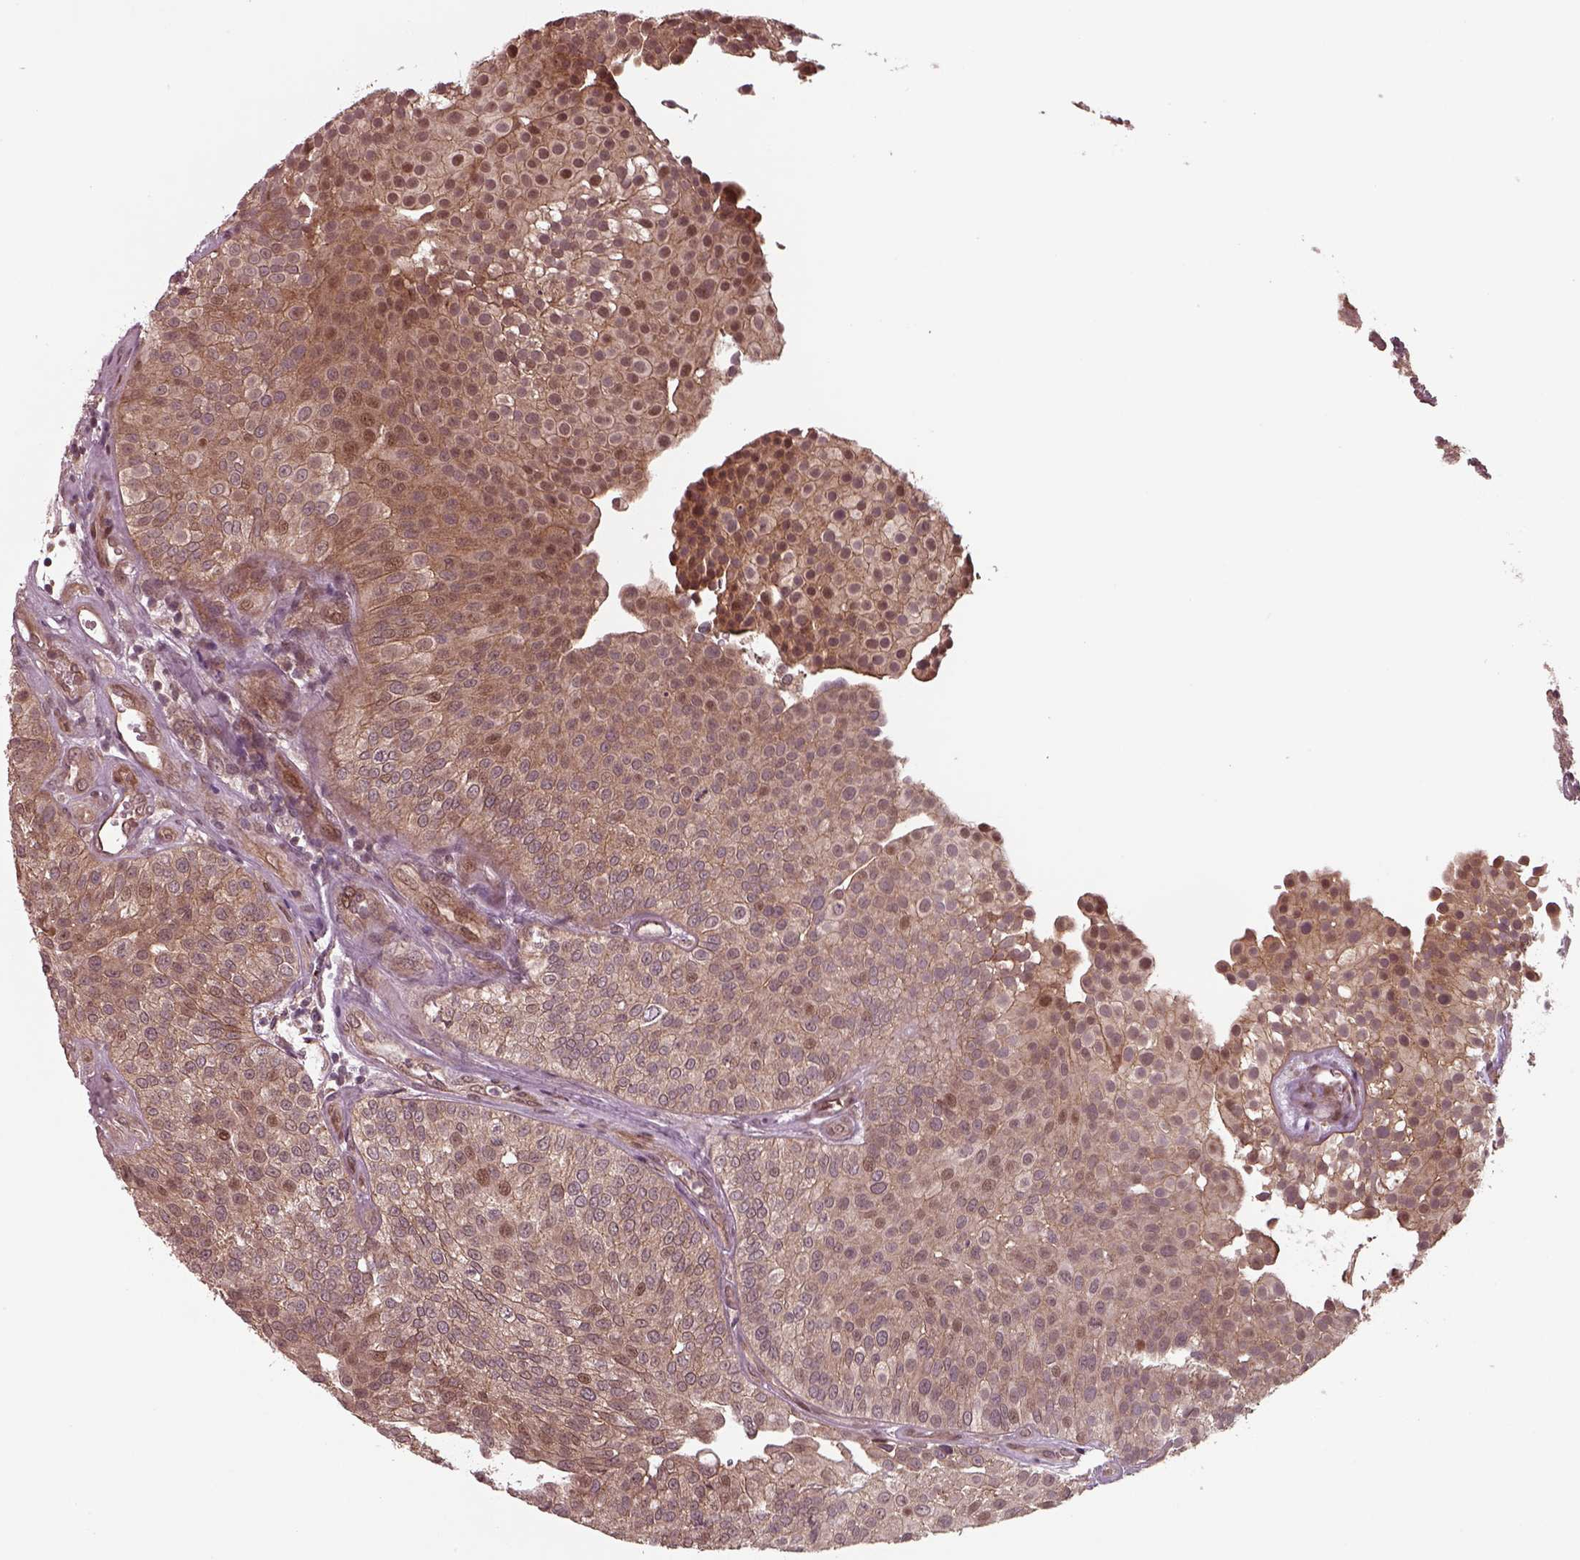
{"staining": {"intensity": "moderate", "quantity": ">75%", "location": "cytoplasmic/membranous"}, "tissue": "urothelial cancer", "cell_type": "Tumor cells", "image_type": "cancer", "snomed": [{"axis": "morphology", "description": "Urothelial carcinoma, Low grade"}, {"axis": "topography", "description": "Urinary bladder"}], "caption": "Immunohistochemical staining of urothelial cancer reveals medium levels of moderate cytoplasmic/membranous staining in approximately >75% of tumor cells.", "gene": "CHMP3", "patient": {"sex": "female", "age": 87}}